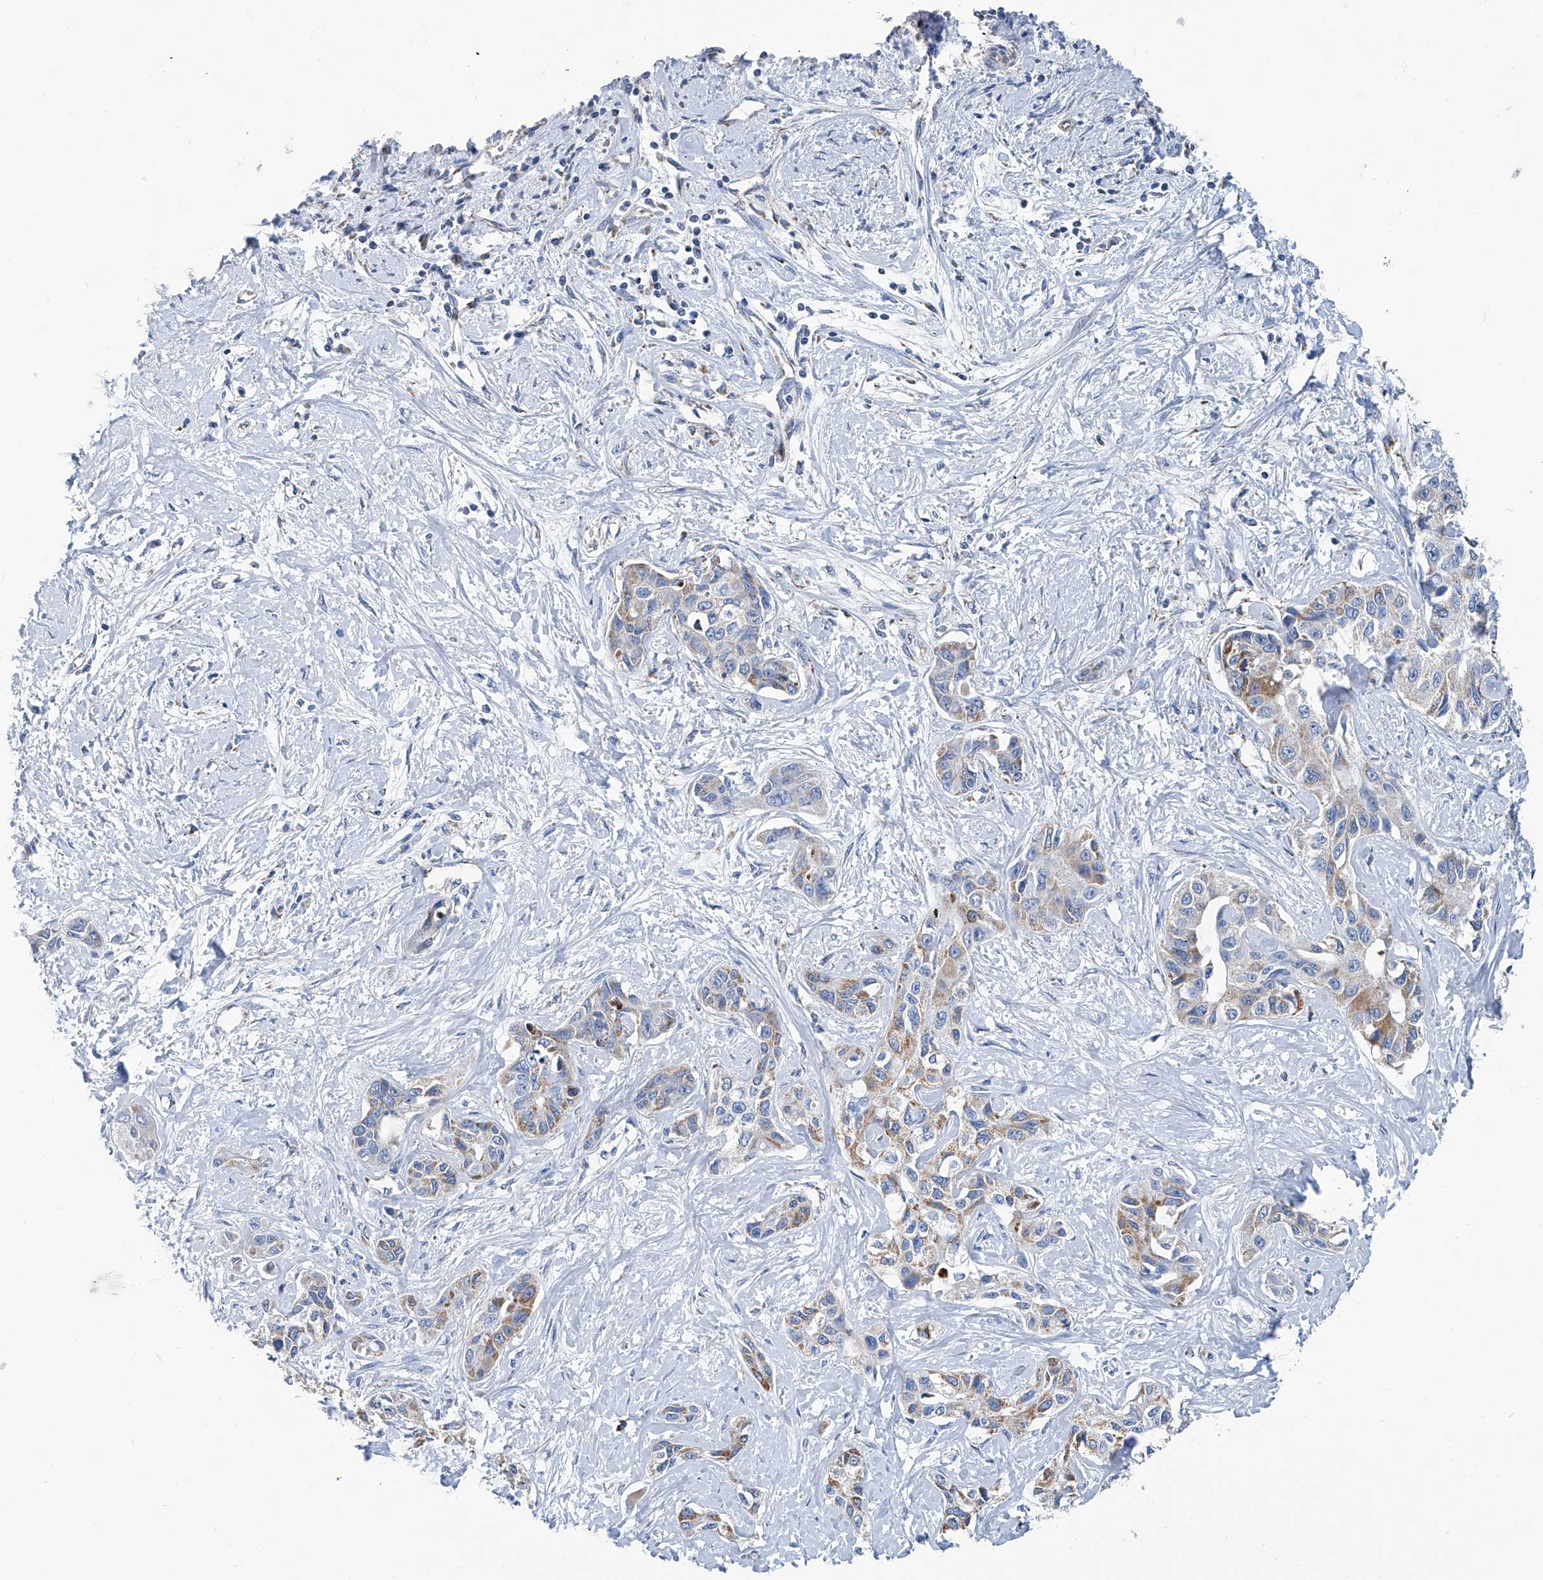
{"staining": {"intensity": "moderate", "quantity": "<25%", "location": "cytoplasmic/membranous"}, "tissue": "liver cancer", "cell_type": "Tumor cells", "image_type": "cancer", "snomed": [{"axis": "morphology", "description": "Cholangiocarcinoma"}, {"axis": "topography", "description": "Liver"}], "caption": "Tumor cells reveal low levels of moderate cytoplasmic/membranous staining in about <25% of cells in human cholangiocarcinoma (liver).", "gene": "MT-ND1", "patient": {"sex": "male", "age": 59}}